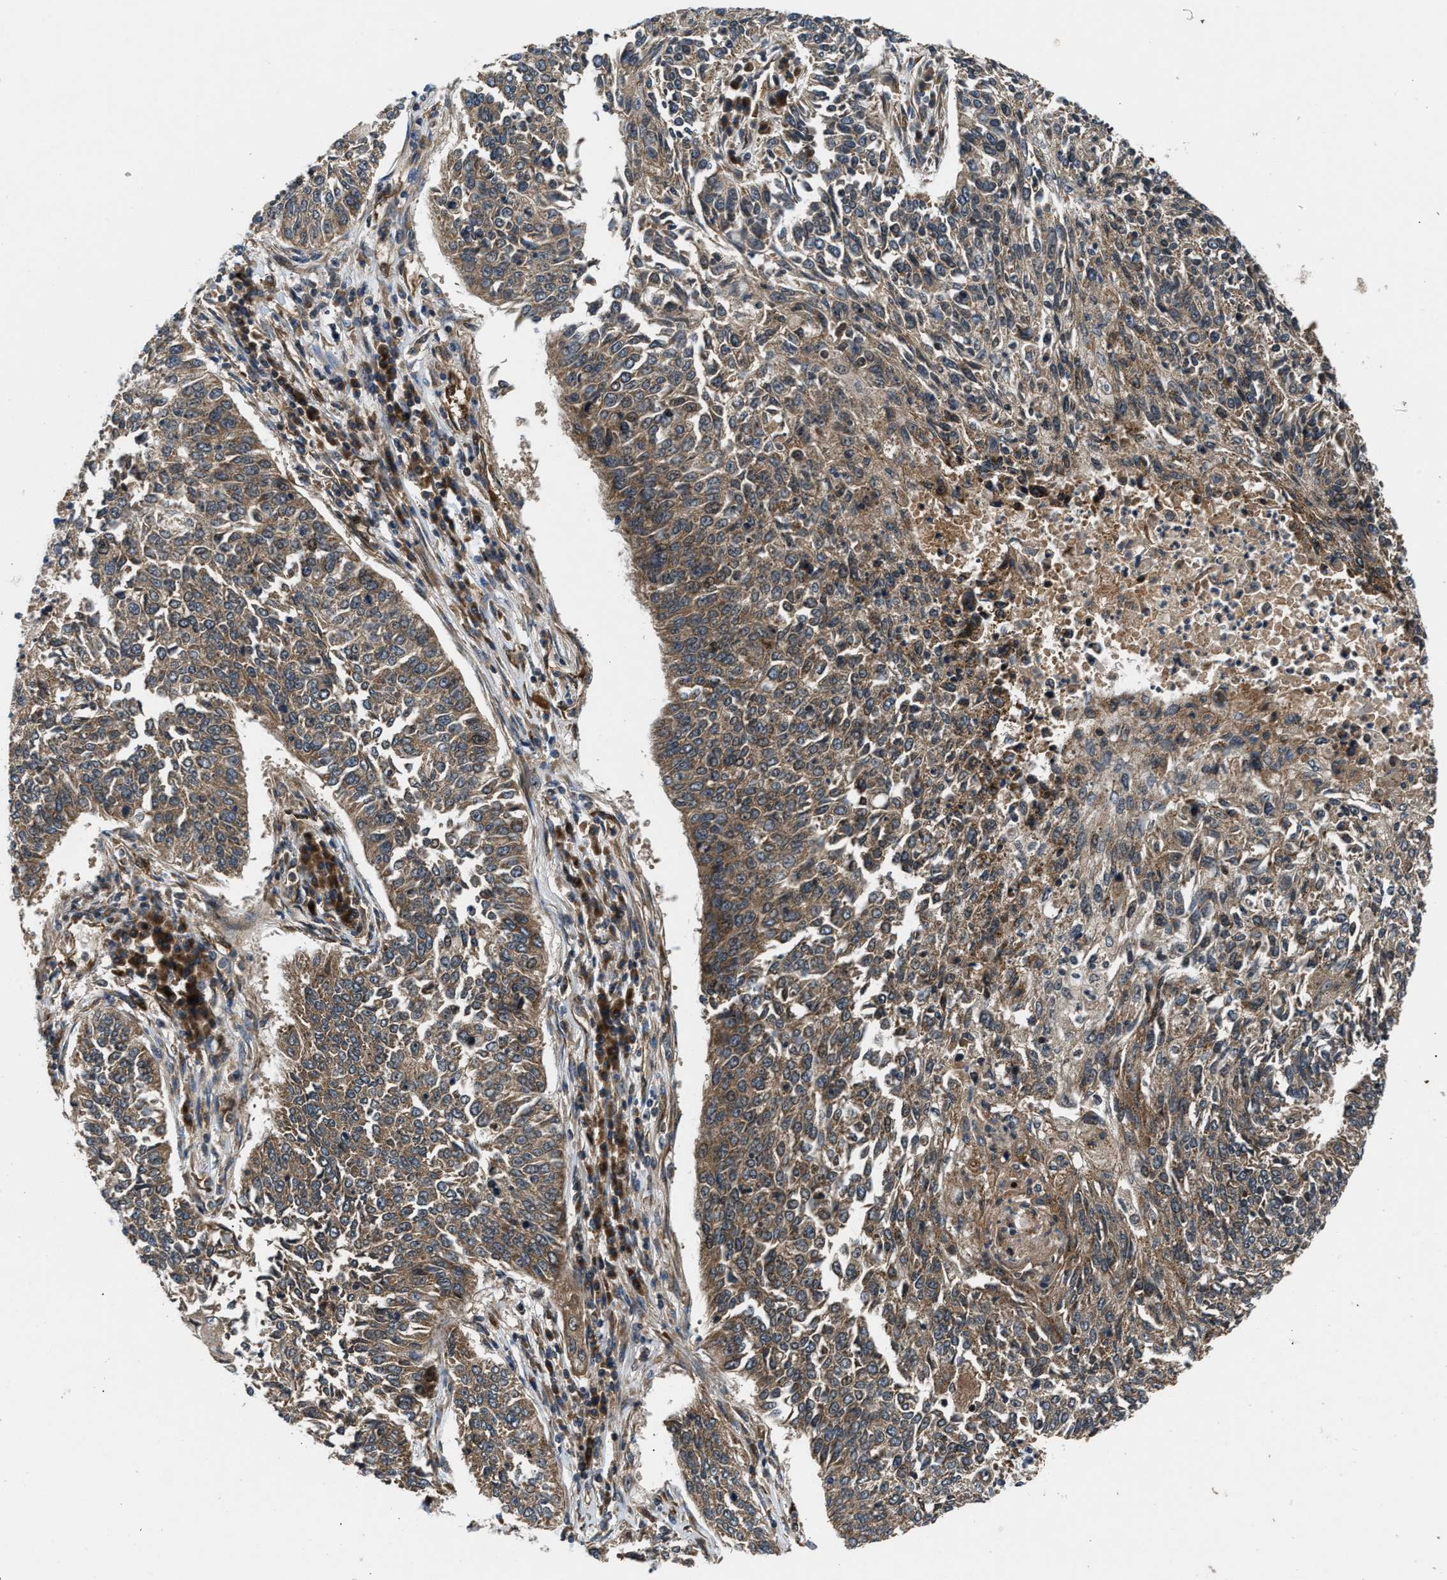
{"staining": {"intensity": "weak", "quantity": ">75%", "location": "cytoplasmic/membranous"}, "tissue": "lung cancer", "cell_type": "Tumor cells", "image_type": "cancer", "snomed": [{"axis": "morphology", "description": "Normal tissue, NOS"}, {"axis": "morphology", "description": "Squamous cell carcinoma, NOS"}, {"axis": "topography", "description": "Cartilage tissue"}, {"axis": "topography", "description": "Bronchus"}, {"axis": "topography", "description": "Lung"}], "caption": "Protein expression analysis of lung cancer exhibits weak cytoplasmic/membranous positivity in approximately >75% of tumor cells. (Brightfield microscopy of DAB IHC at high magnification).", "gene": "PNPLA8", "patient": {"sex": "female", "age": 49}}